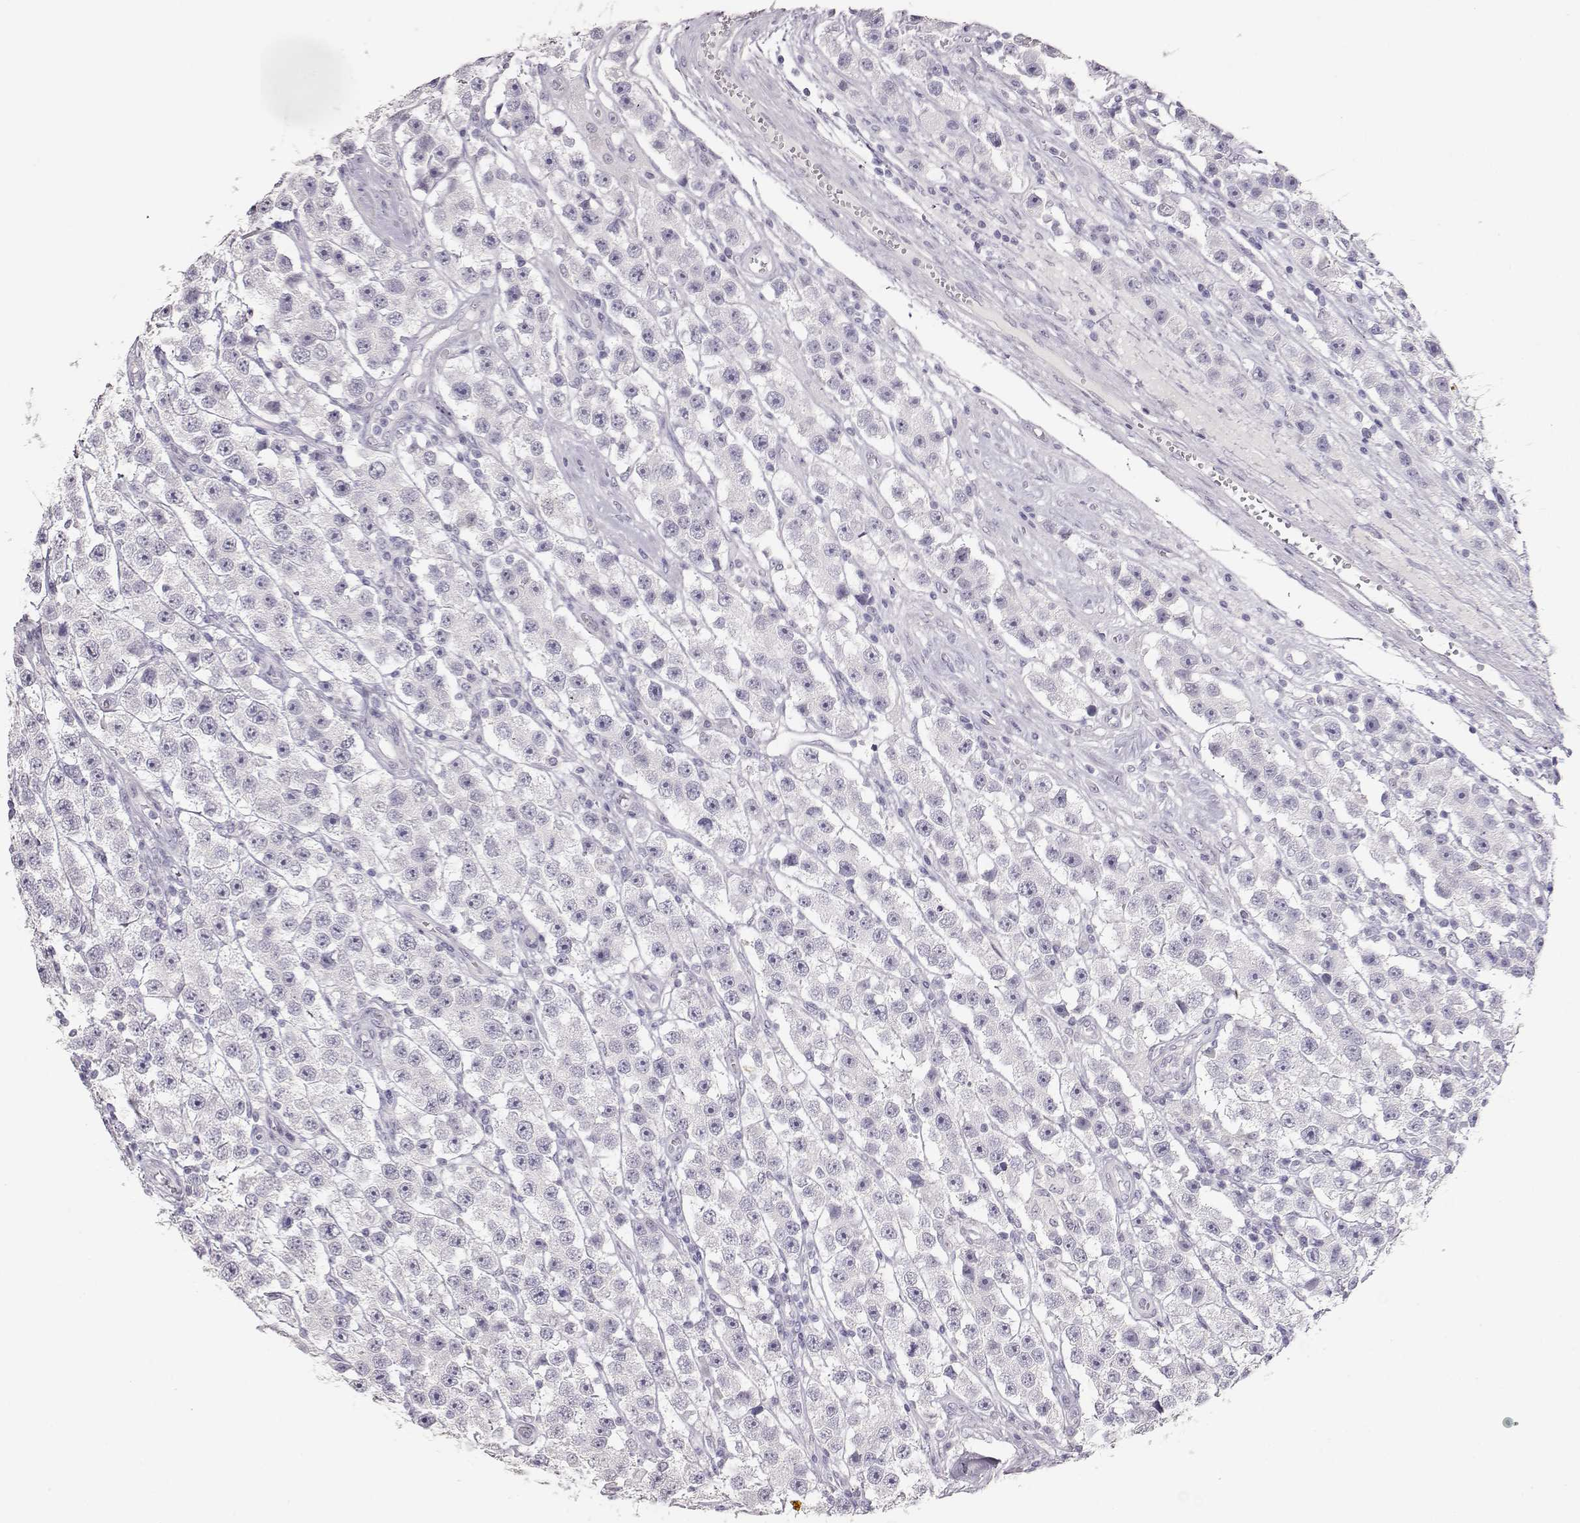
{"staining": {"intensity": "negative", "quantity": "none", "location": "none"}, "tissue": "testis cancer", "cell_type": "Tumor cells", "image_type": "cancer", "snomed": [{"axis": "morphology", "description": "Seminoma, NOS"}, {"axis": "topography", "description": "Testis"}], "caption": "Image shows no significant protein expression in tumor cells of testis seminoma.", "gene": "TKTL1", "patient": {"sex": "male", "age": 45}}